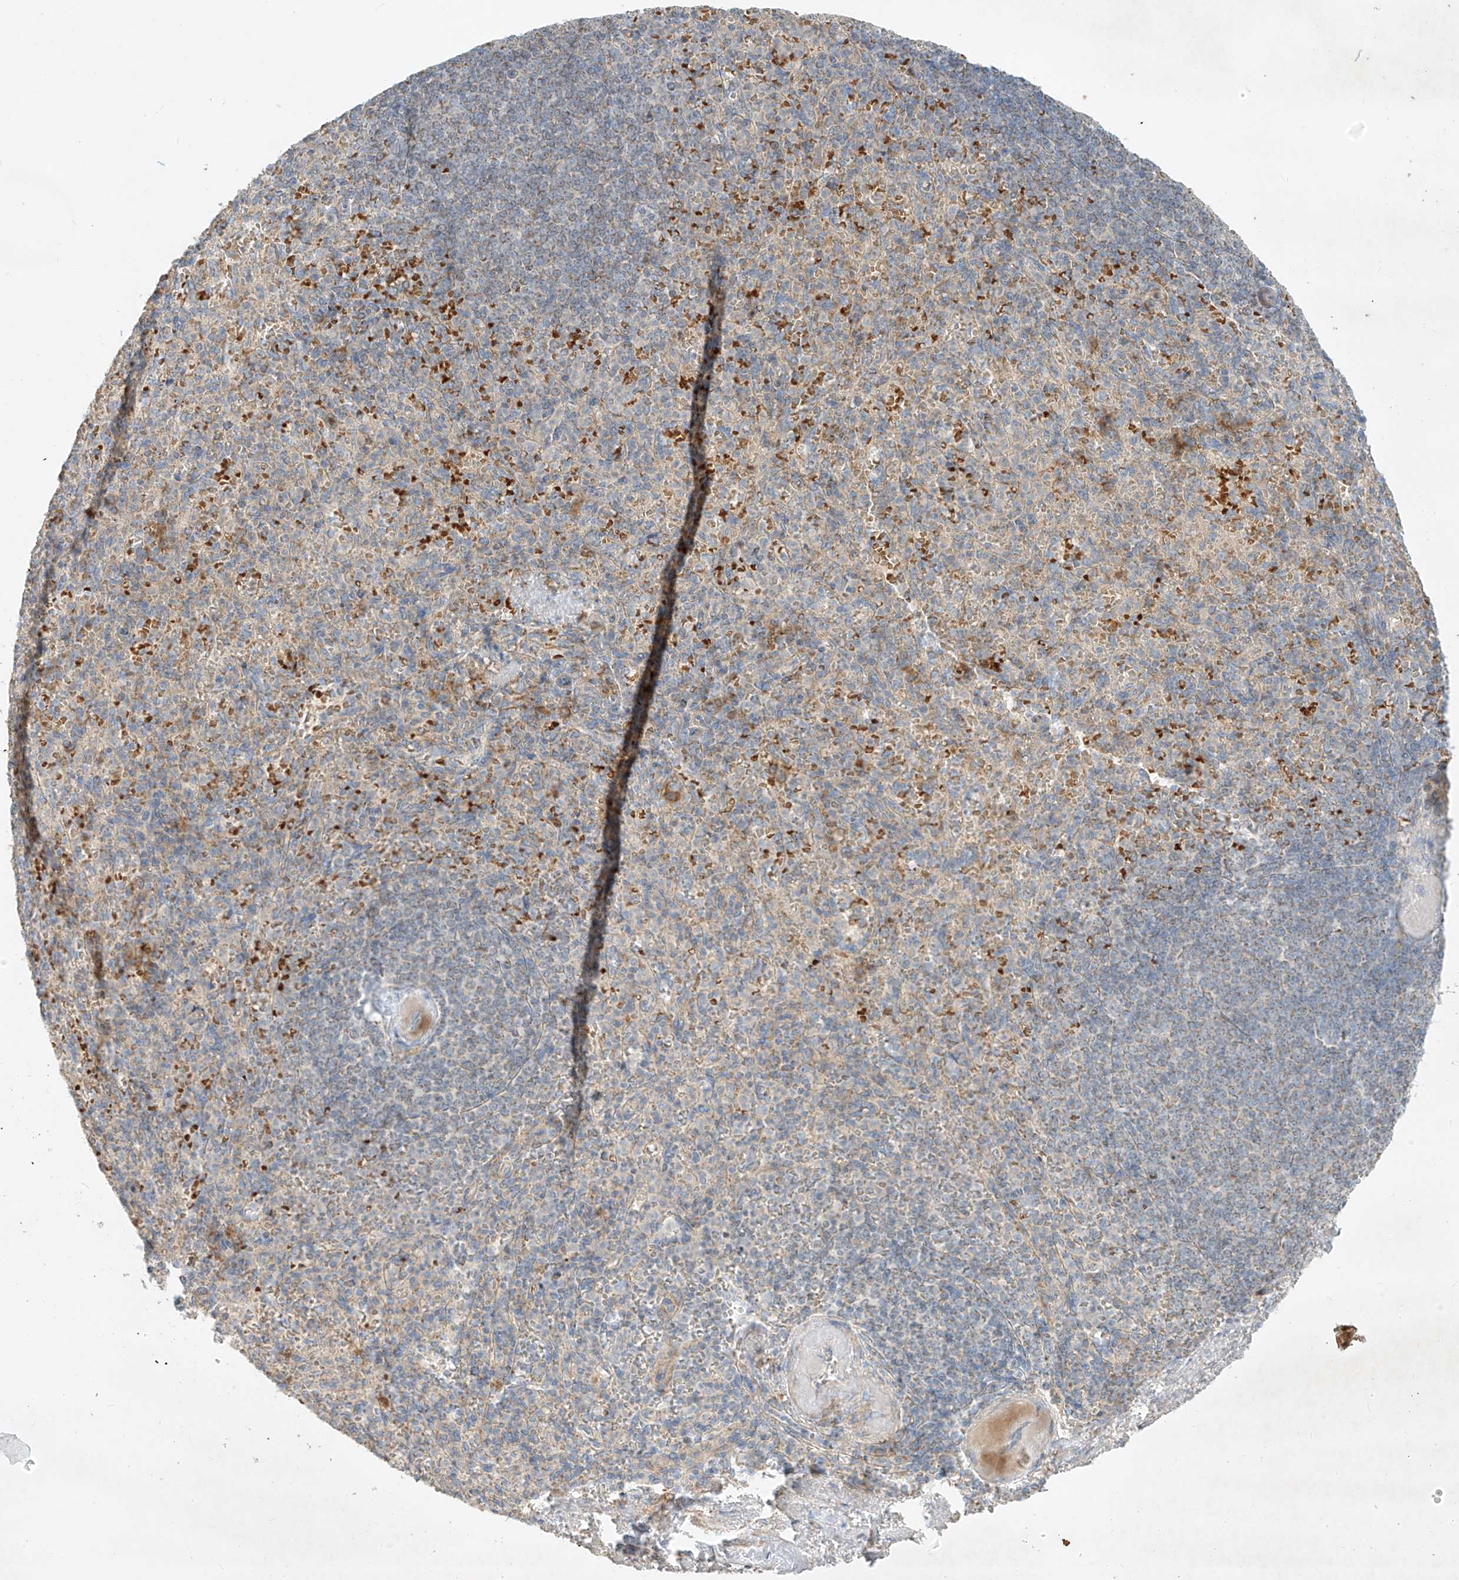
{"staining": {"intensity": "weak", "quantity": "<25%", "location": "cytoplasmic/membranous"}, "tissue": "spleen", "cell_type": "Cells in red pulp", "image_type": "normal", "snomed": [{"axis": "morphology", "description": "Normal tissue, NOS"}, {"axis": "topography", "description": "Spleen"}], "caption": "Cells in red pulp show no significant staining in benign spleen. (DAB (3,3'-diaminobenzidine) immunohistochemistry (IHC) visualized using brightfield microscopy, high magnification).", "gene": "KPNA7", "patient": {"sex": "female", "age": 74}}